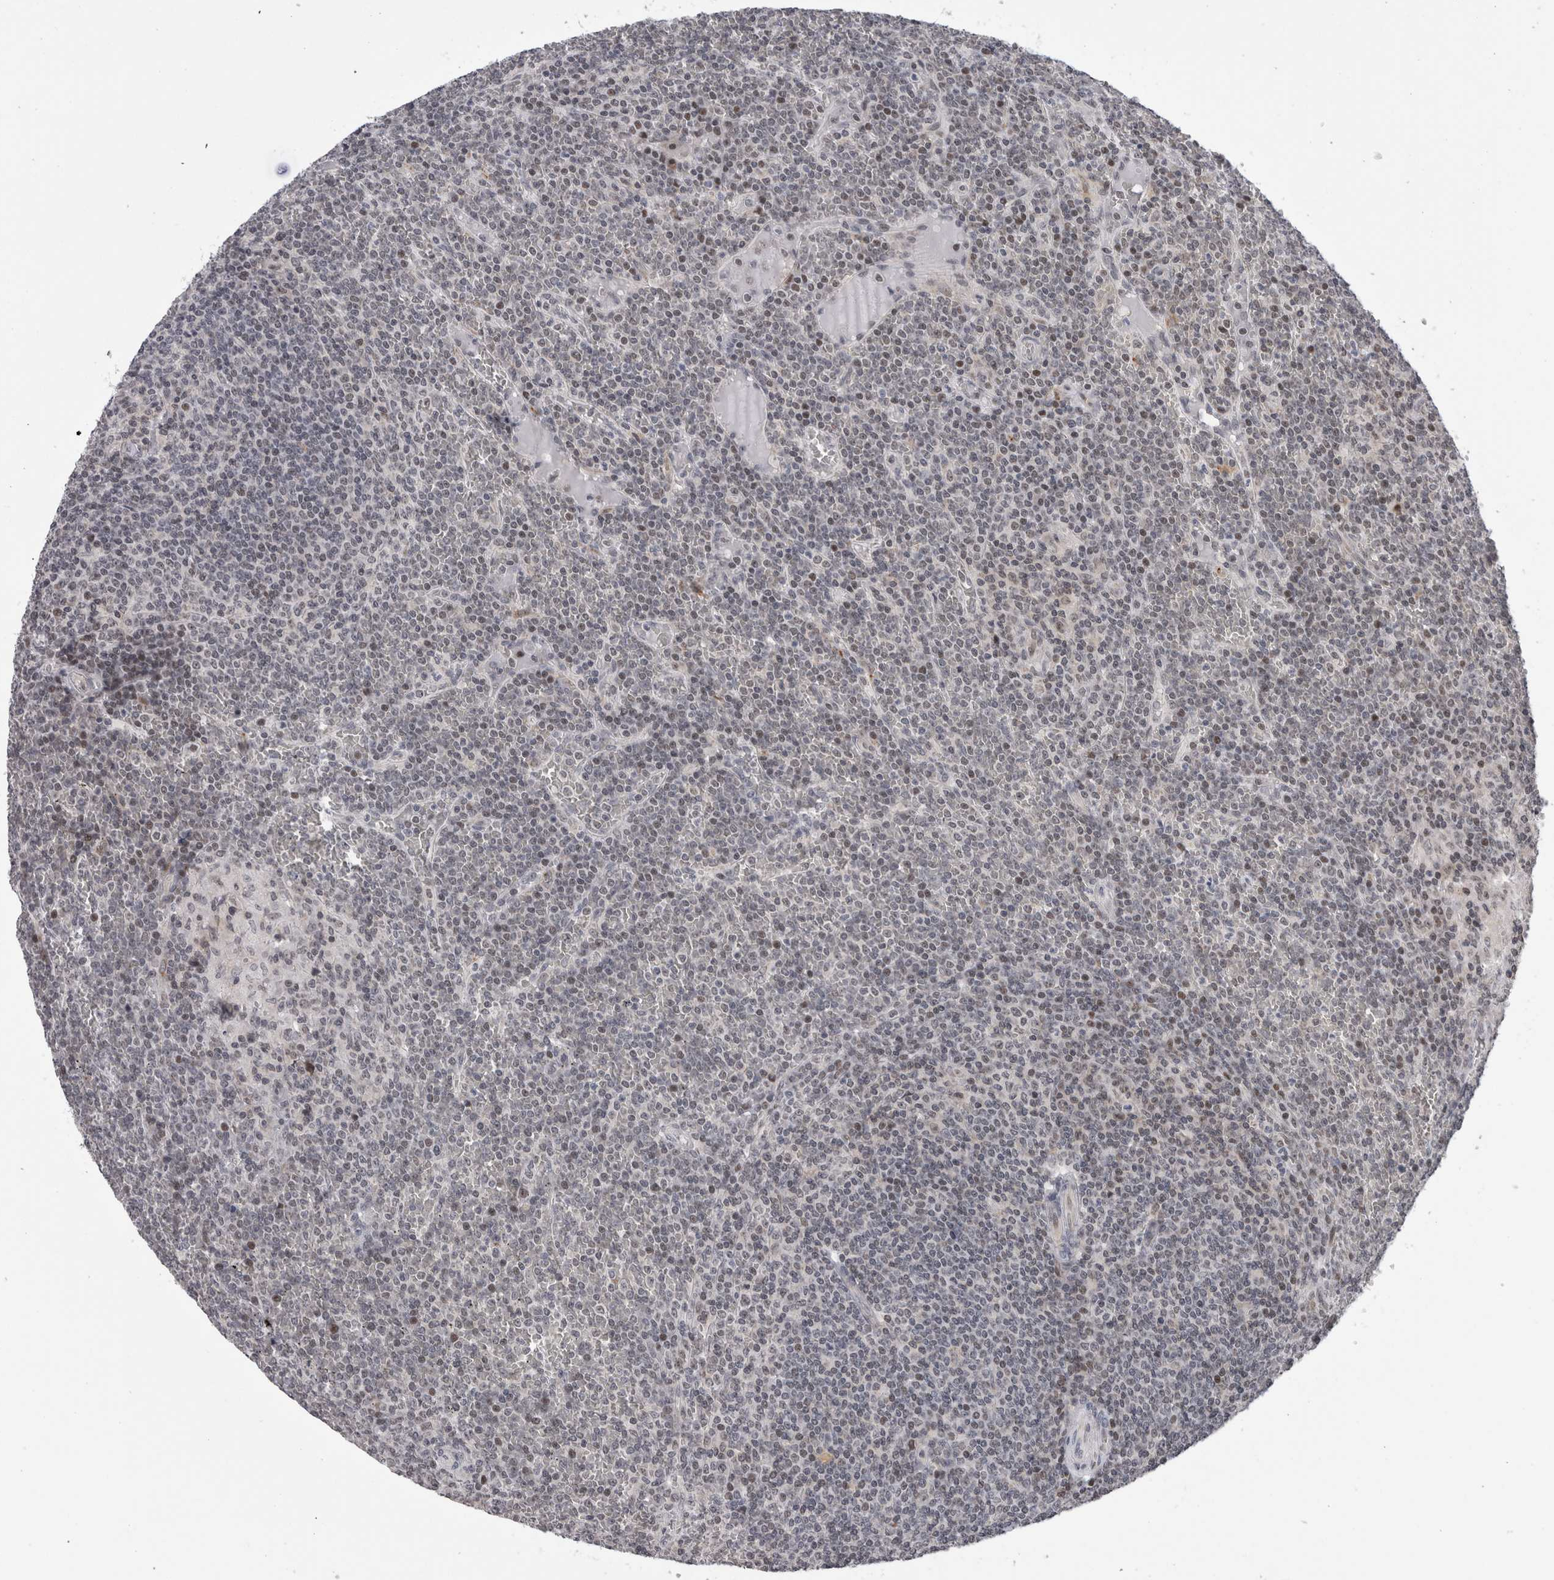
{"staining": {"intensity": "negative", "quantity": "none", "location": "none"}, "tissue": "lymphoma", "cell_type": "Tumor cells", "image_type": "cancer", "snomed": [{"axis": "morphology", "description": "Malignant lymphoma, non-Hodgkin's type, Low grade"}, {"axis": "topography", "description": "Spleen"}], "caption": "A high-resolution photomicrograph shows immunohistochemistry (IHC) staining of low-grade malignant lymphoma, non-Hodgkin's type, which reveals no significant positivity in tumor cells.", "gene": "ZBTB11", "patient": {"sex": "female", "age": 19}}